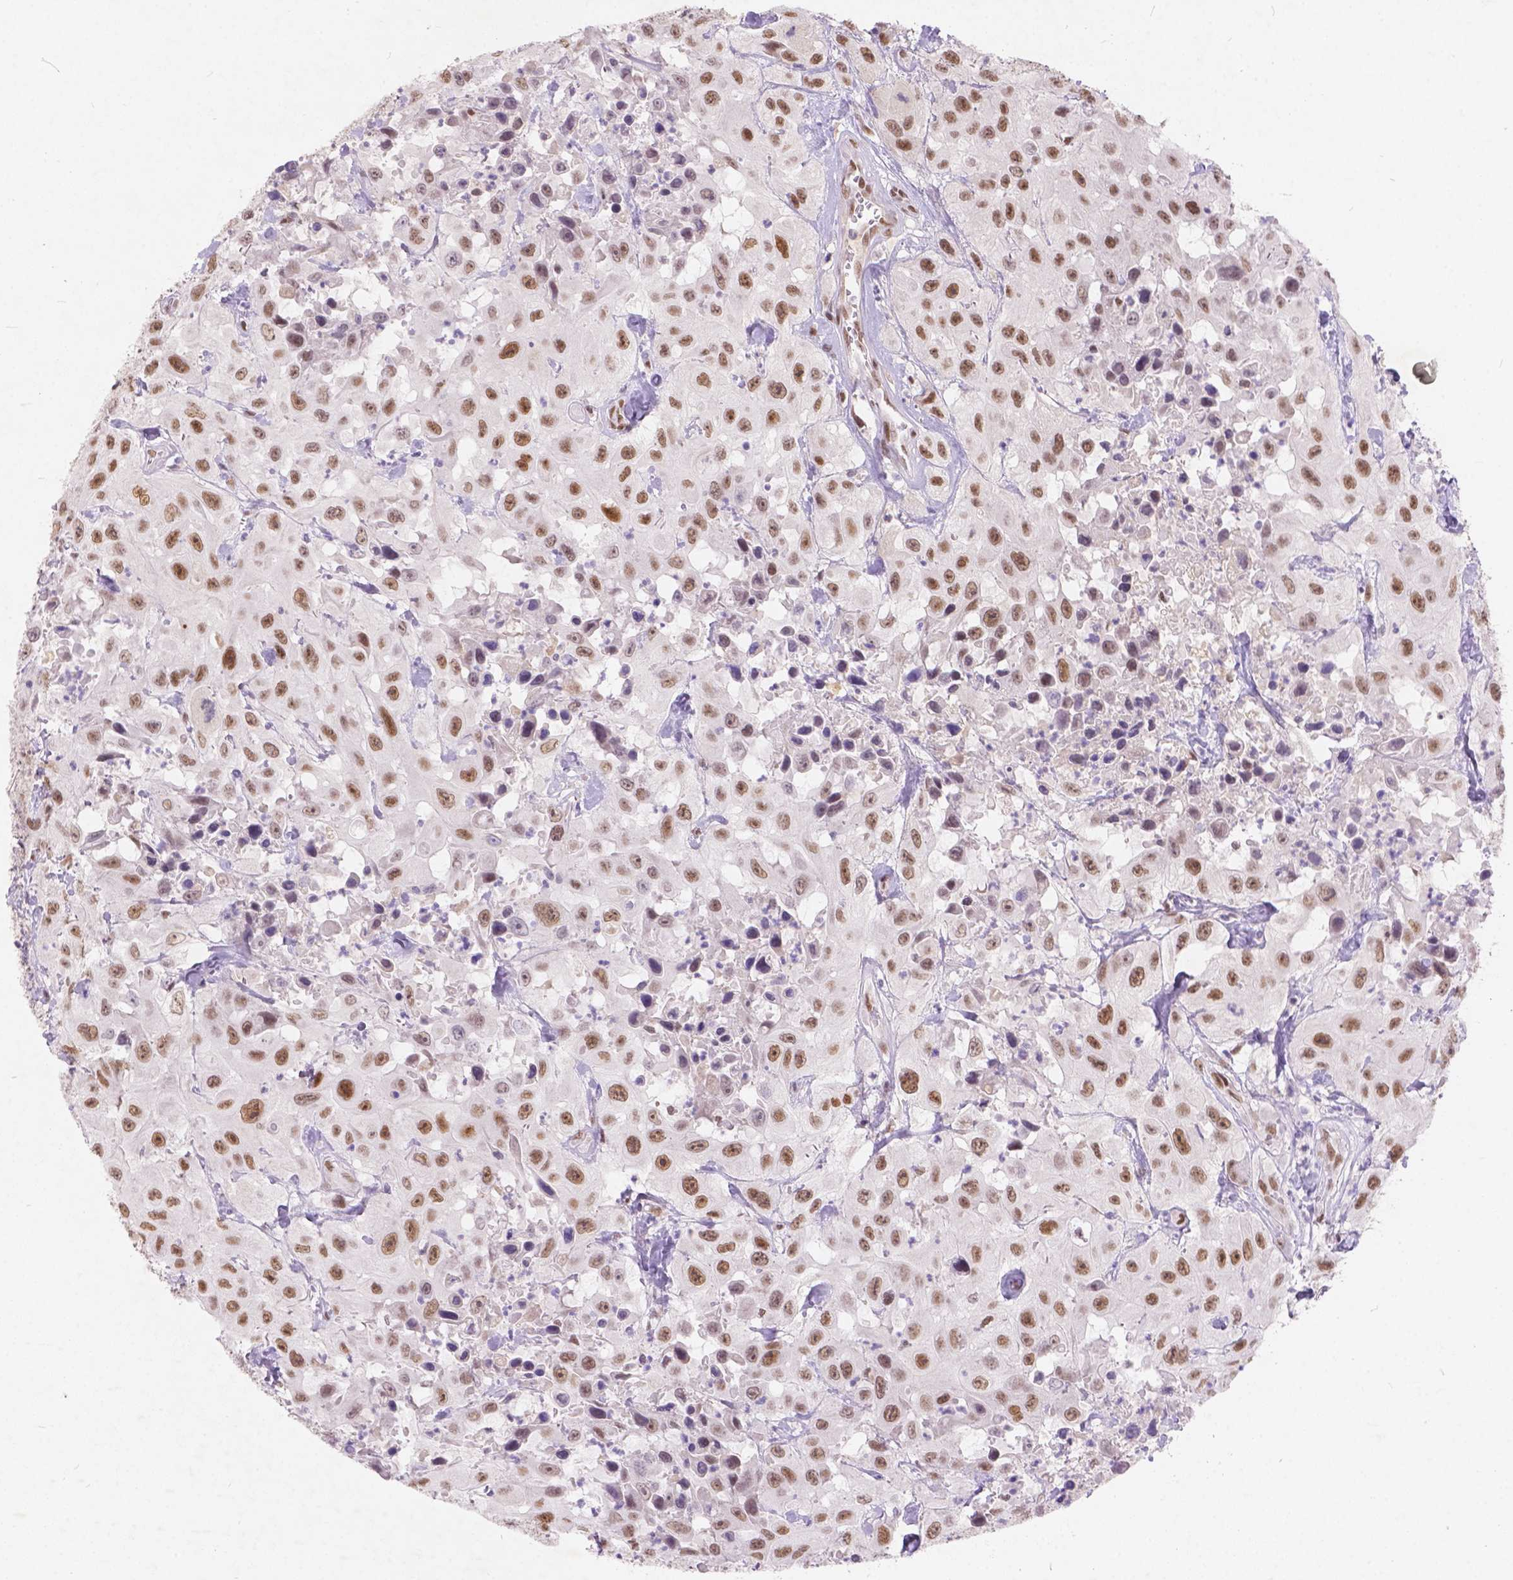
{"staining": {"intensity": "moderate", "quantity": ">75%", "location": "nuclear"}, "tissue": "urothelial cancer", "cell_type": "Tumor cells", "image_type": "cancer", "snomed": [{"axis": "morphology", "description": "Urothelial carcinoma, High grade"}, {"axis": "topography", "description": "Urinary bladder"}], "caption": "Urothelial cancer was stained to show a protein in brown. There is medium levels of moderate nuclear staining in approximately >75% of tumor cells.", "gene": "FAM53A", "patient": {"sex": "male", "age": 79}}